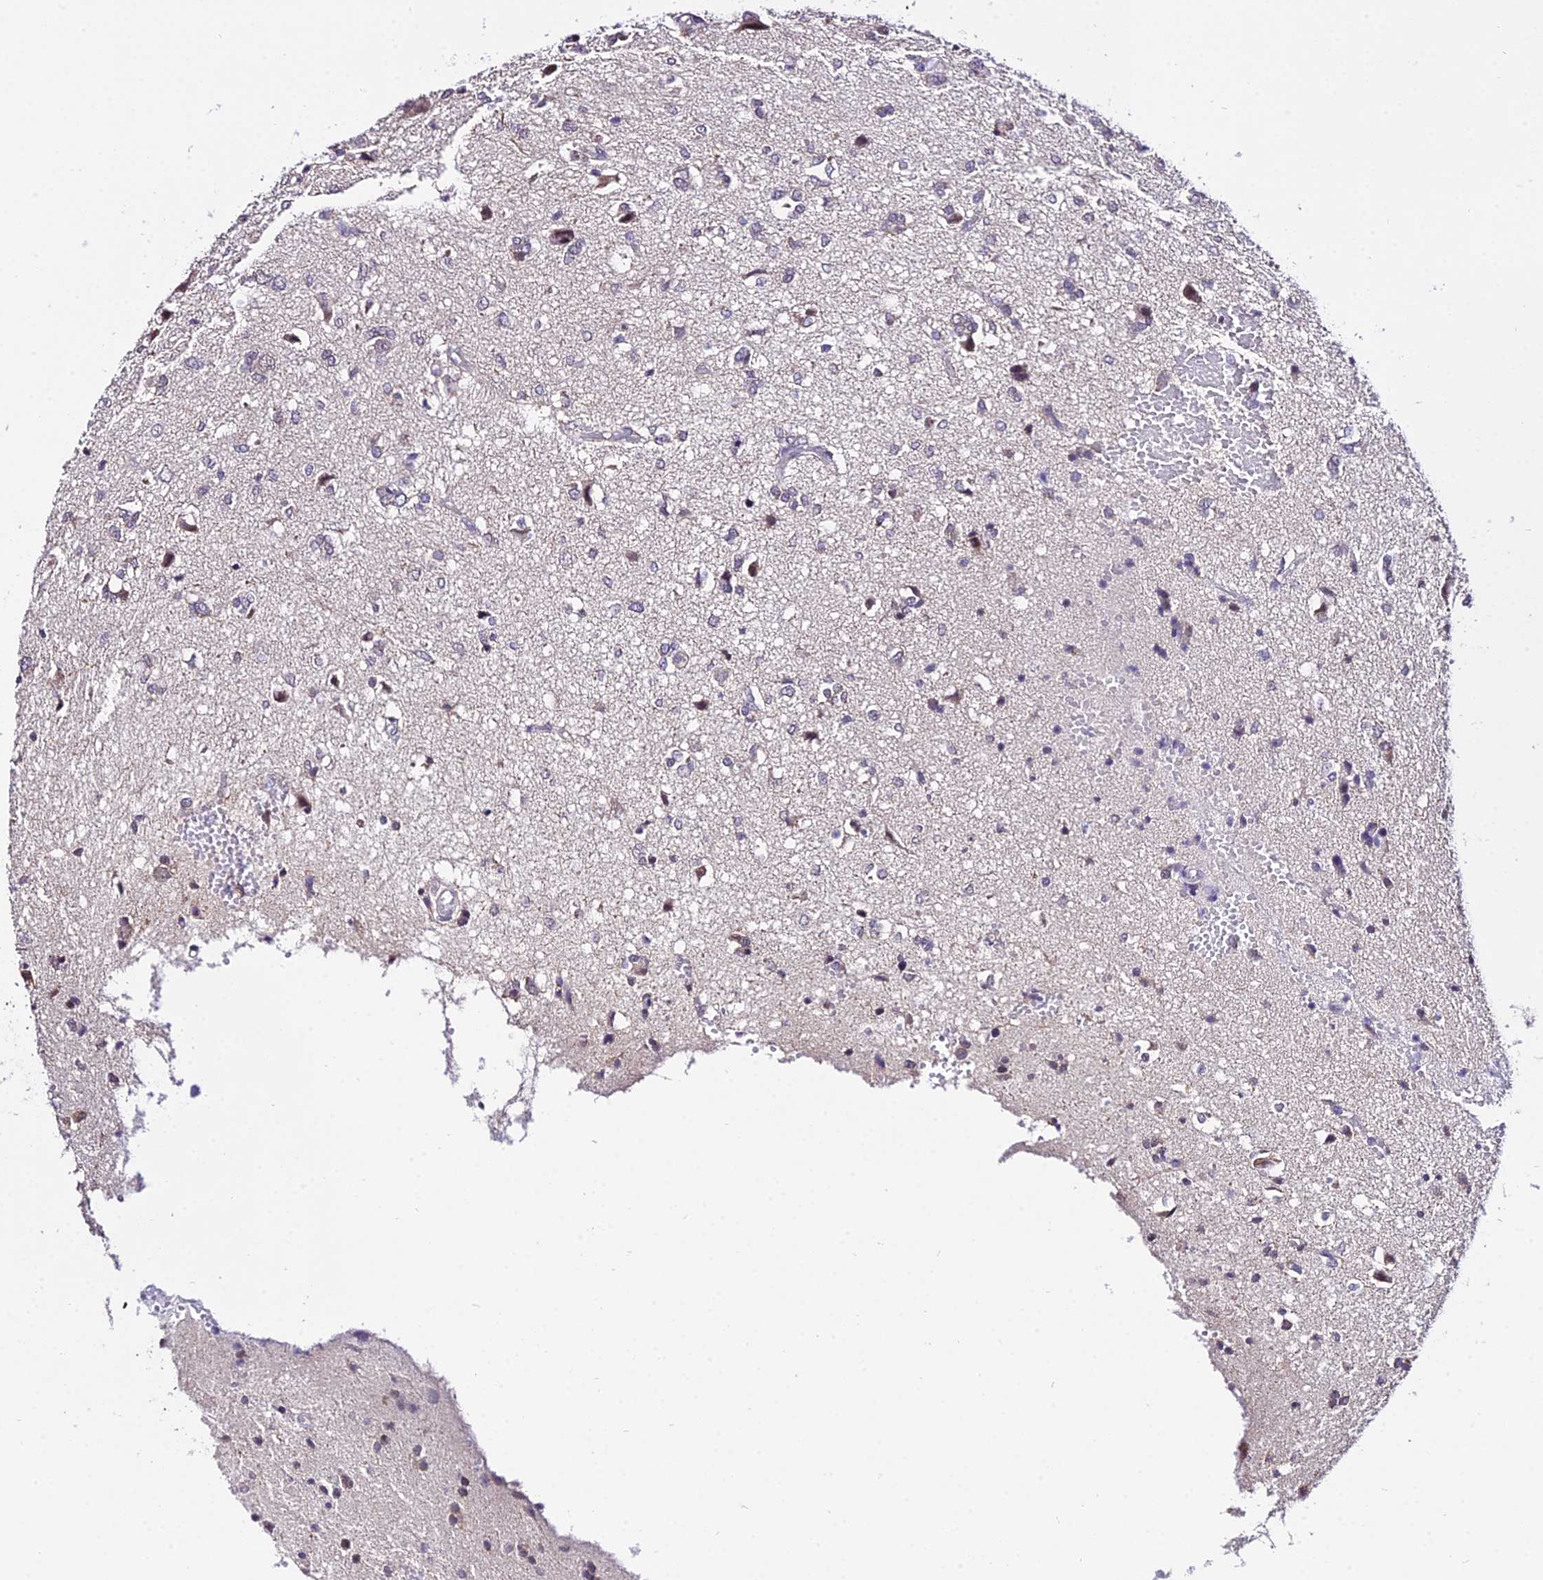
{"staining": {"intensity": "negative", "quantity": "none", "location": "none"}, "tissue": "glioma", "cell_type": "Tumor cells", "image_type": "cancer", "snomed": [{"axis": "morphology", "description": "Glioma, malignant, High grade"}, {"axis": "topography", "description": "Brain"}], "caption": "The image demonstrates no staining of tumor cells in glioma.", "gene": "POLR2I", "patient": {"sex": "female", "age": 59}}